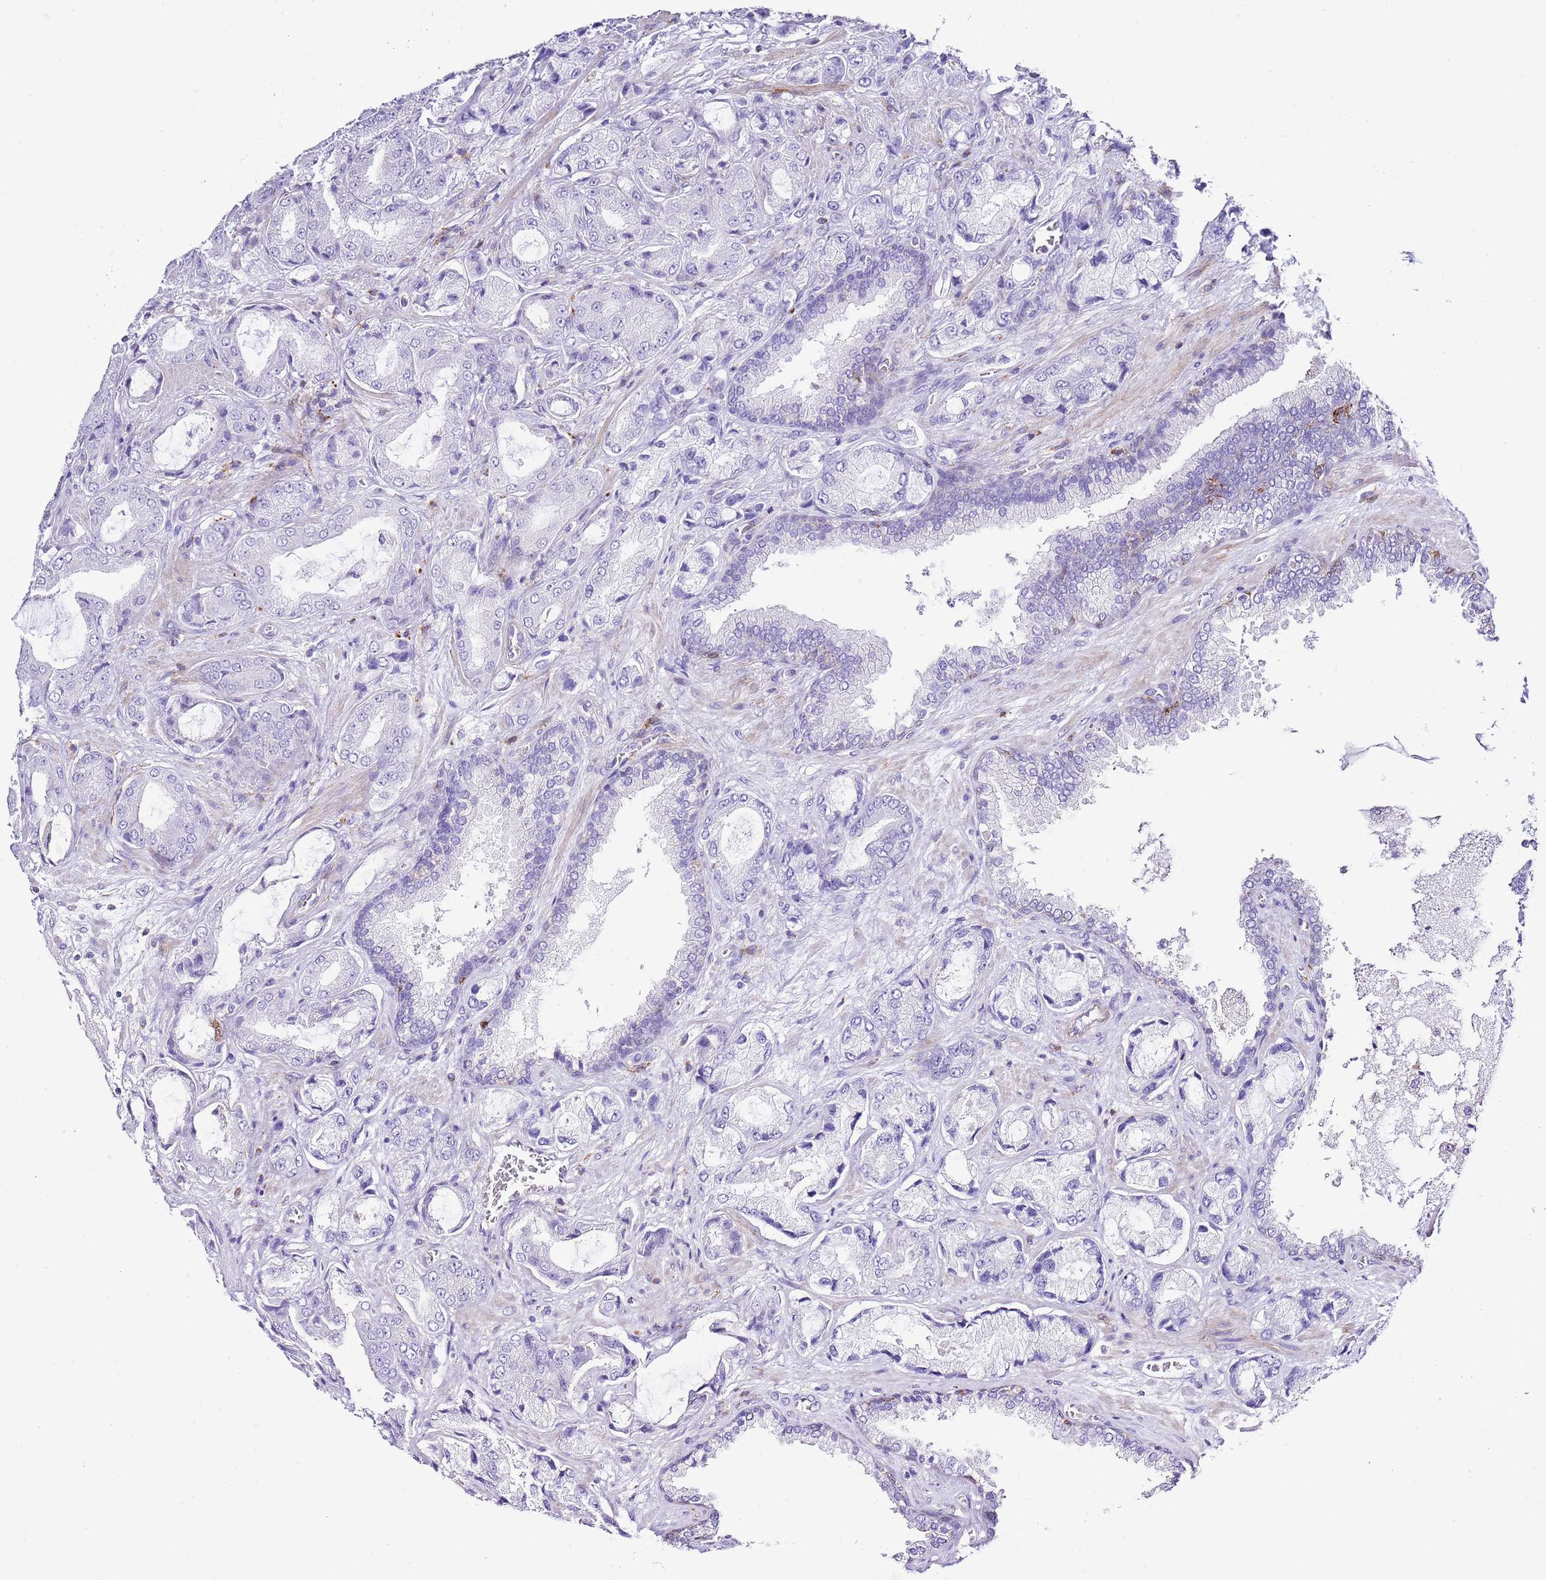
{"staining": {"intensity": "negative", "quantity": "none", "location": "none"}, "tissue": "prostate cancer", "cell_type": "Tumor cells", "image_type": "cancer", "snomed": [{"axis": "morphology", "description": "Adenocarcinoma, High grade"}, {"axis": "topography", "description": "Prostate"}], "caption": "Micrograph shows no protein staining in tumor cells of prostate cancer (adenocarcinoma (high-grade)) tissue. (Stains: DAB (3,3'-diaminobenzidine) immunohistochemistry with hematoxylin counter stain, Microscopy: brightfield microscopy at high magnification).", "gene": "ALDH3A1", "patient": {"sex": "male", "age": 68}}